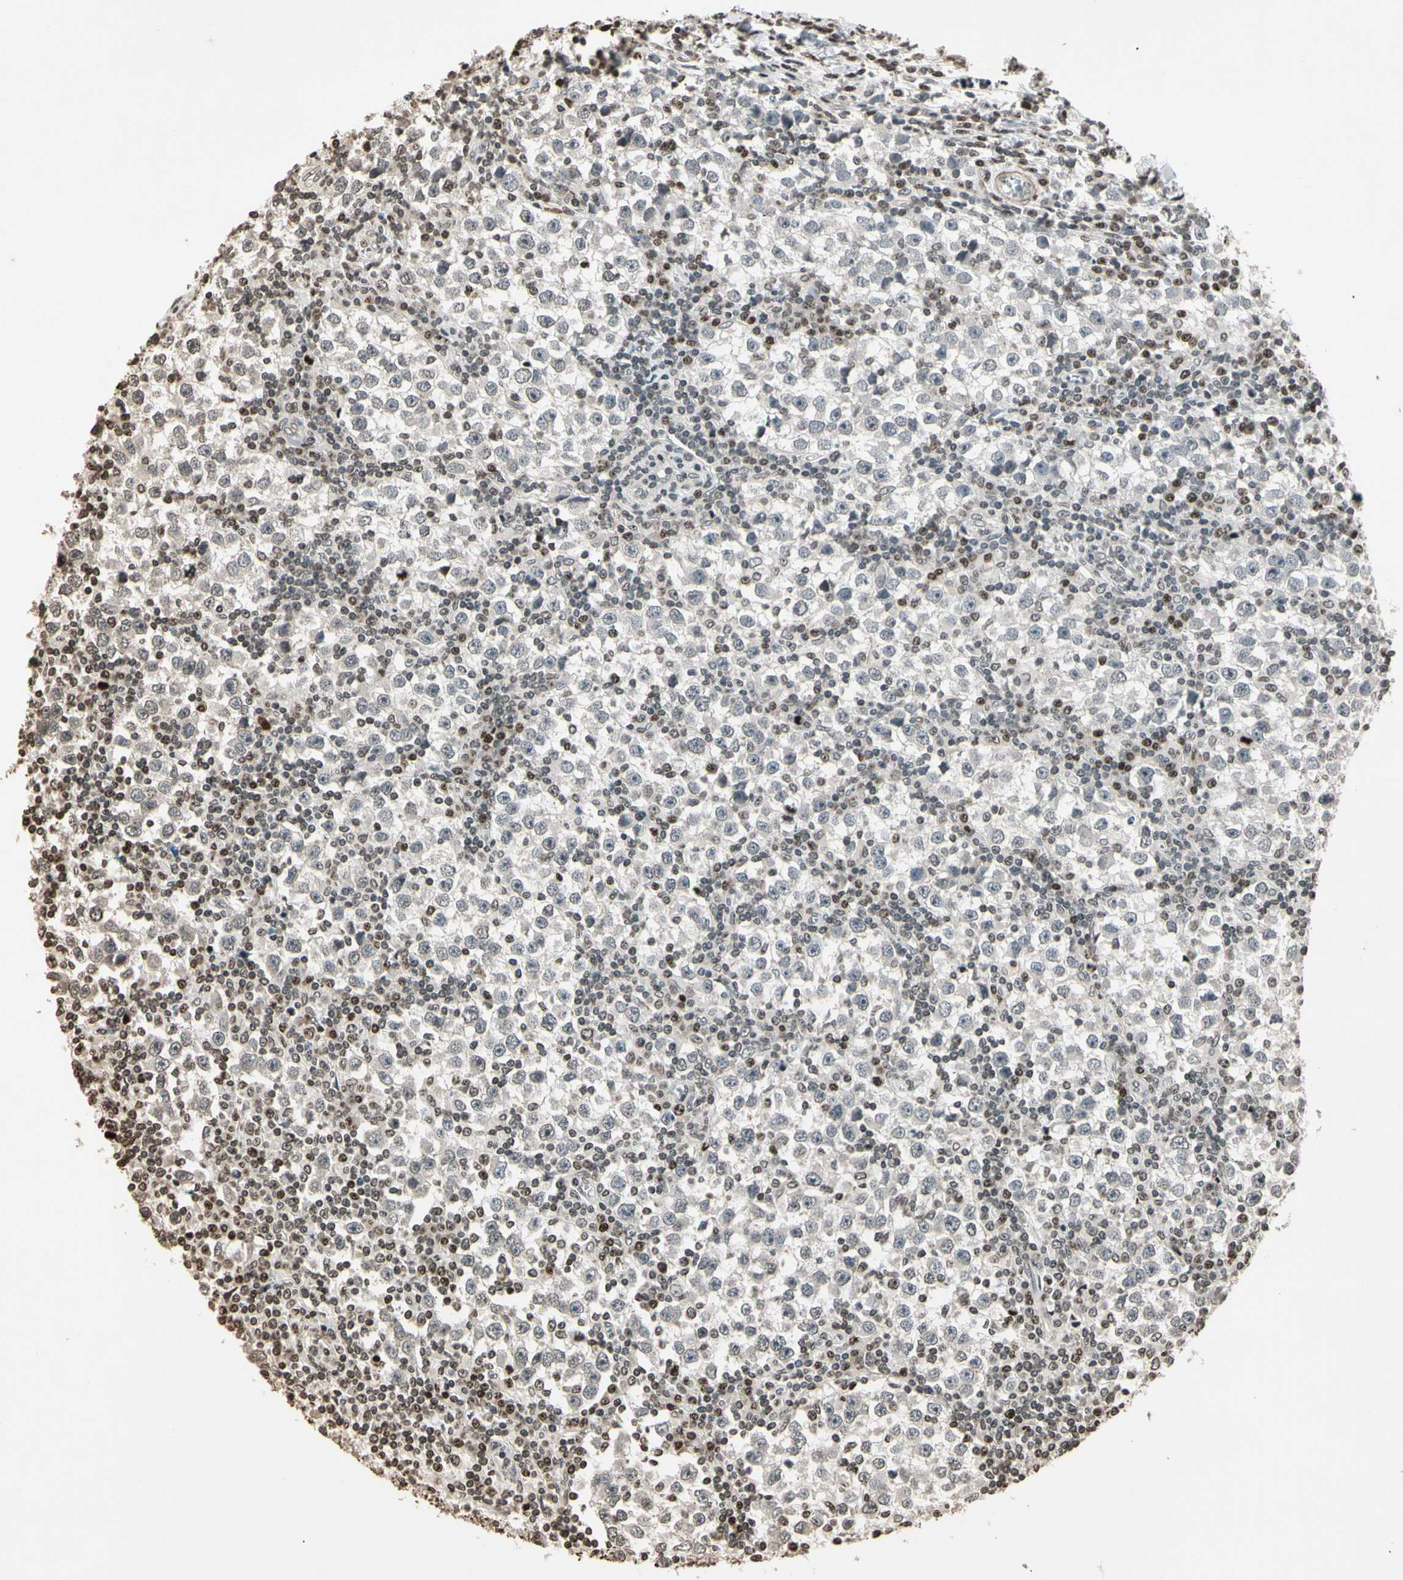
{"staining": {"intensity": "negative", "quantity": "none", "location": "none"}, "tissue": "testis cancer", "cell_type": "Tumor cells", "image_type": "cancer", "snomed": [{"axis": "morphology", "description": "Seminoma, NOS"}, {"axis": "topography", "description": "Testis"}], "caption": "Testis cancer was stained to show a protein in brown. There is no significant staining in tumor cells.", "gene": "TOP1", "patient": {"sex": "male", "age": 65}}